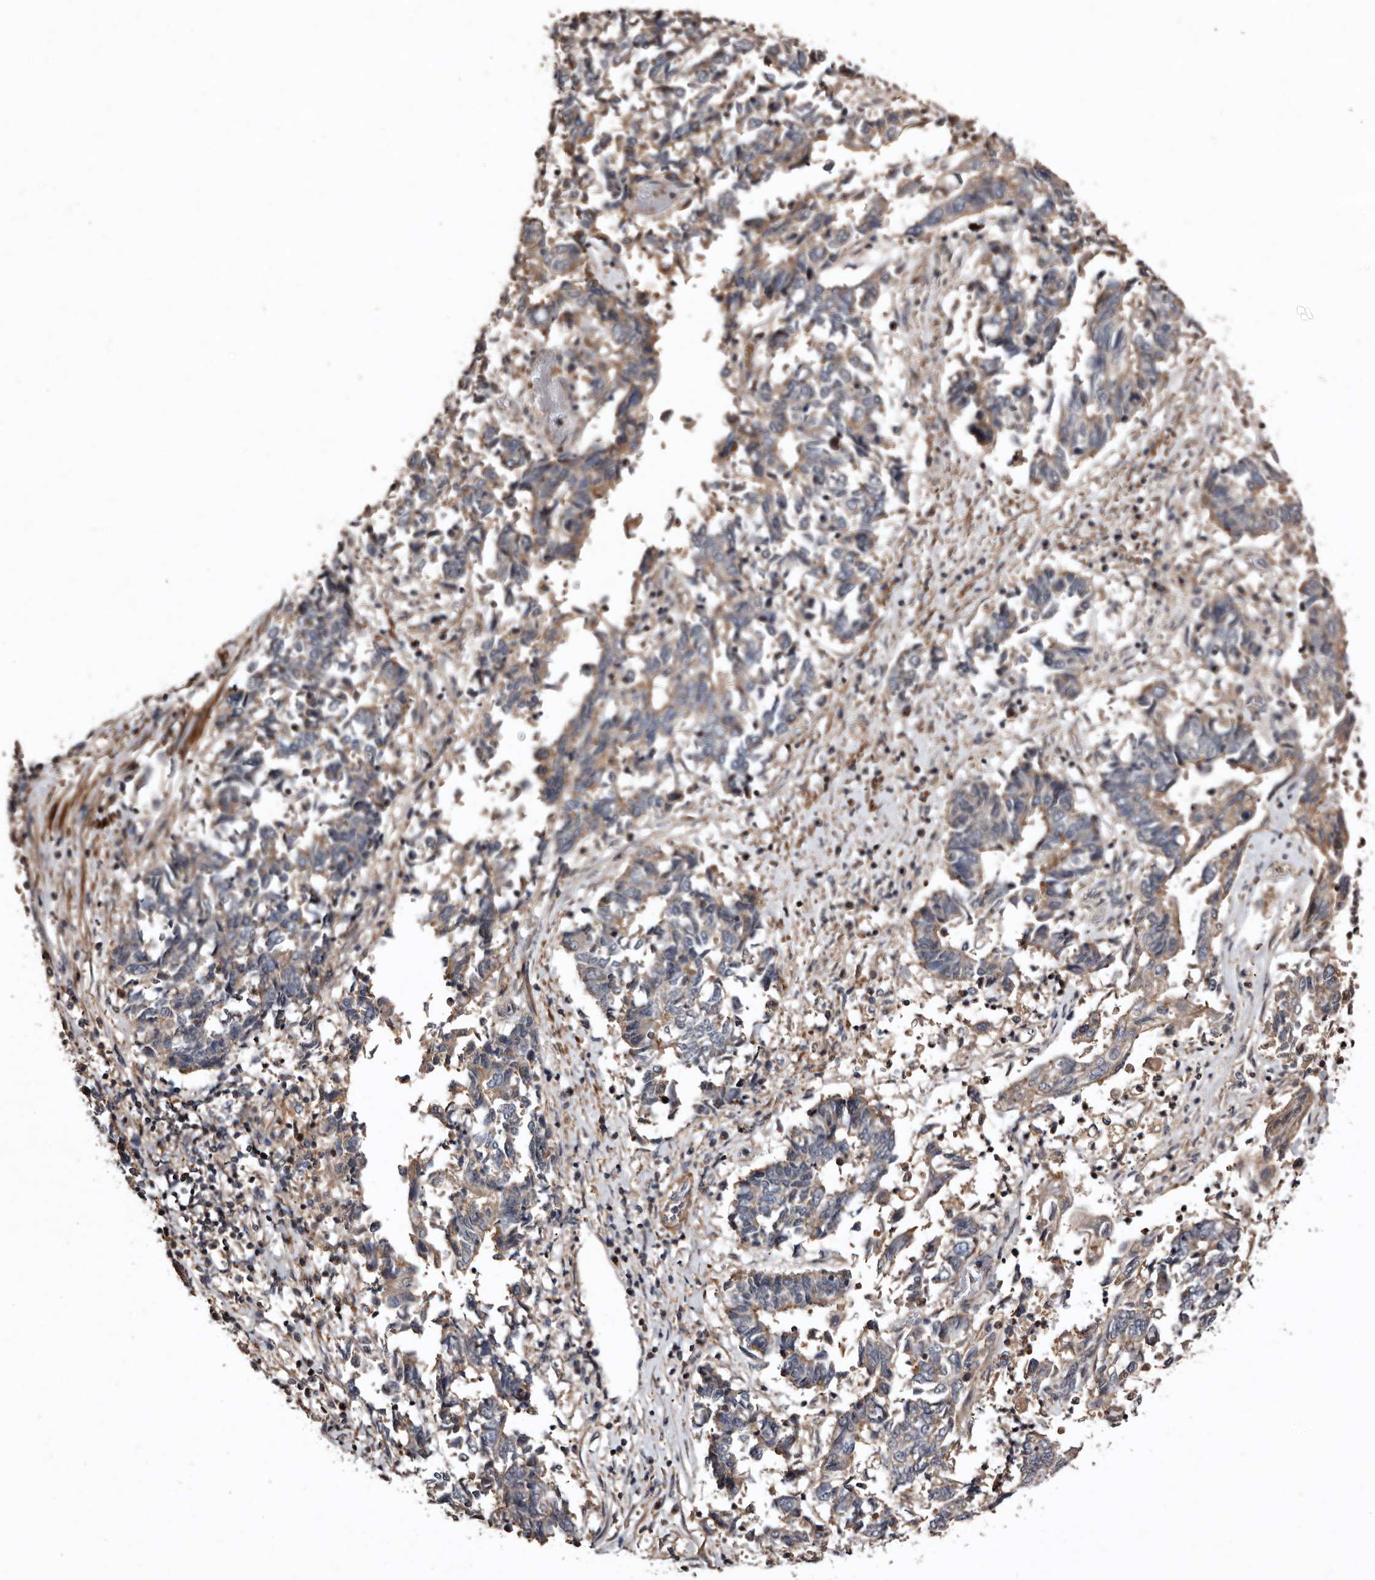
{"staining": {"intensity": "weak", "quantity": "25%-75%", "location": "cytoplasmic/membranous"}, "tissue": "endometrial cancer", "cell_type": "Tumor cells", "image_type": "cancer", "snomed": [{"axis": "morphology", "description": "Adenocarcinoma, NOS"}, {"axis": "topography", "description": "Endometrium"}], "caption": "High-magnification brightfield microscopy of adenocarcinoma (endometrial) stained with DAB (brown) and counterstained with hematoxylin (blue). tumor cells exhibit weak cytoplasmic/membranous positivity is present in about25%-75% of cells.", "gene": "PRKD3", "patient": {"sex": "female", "age": 80}}